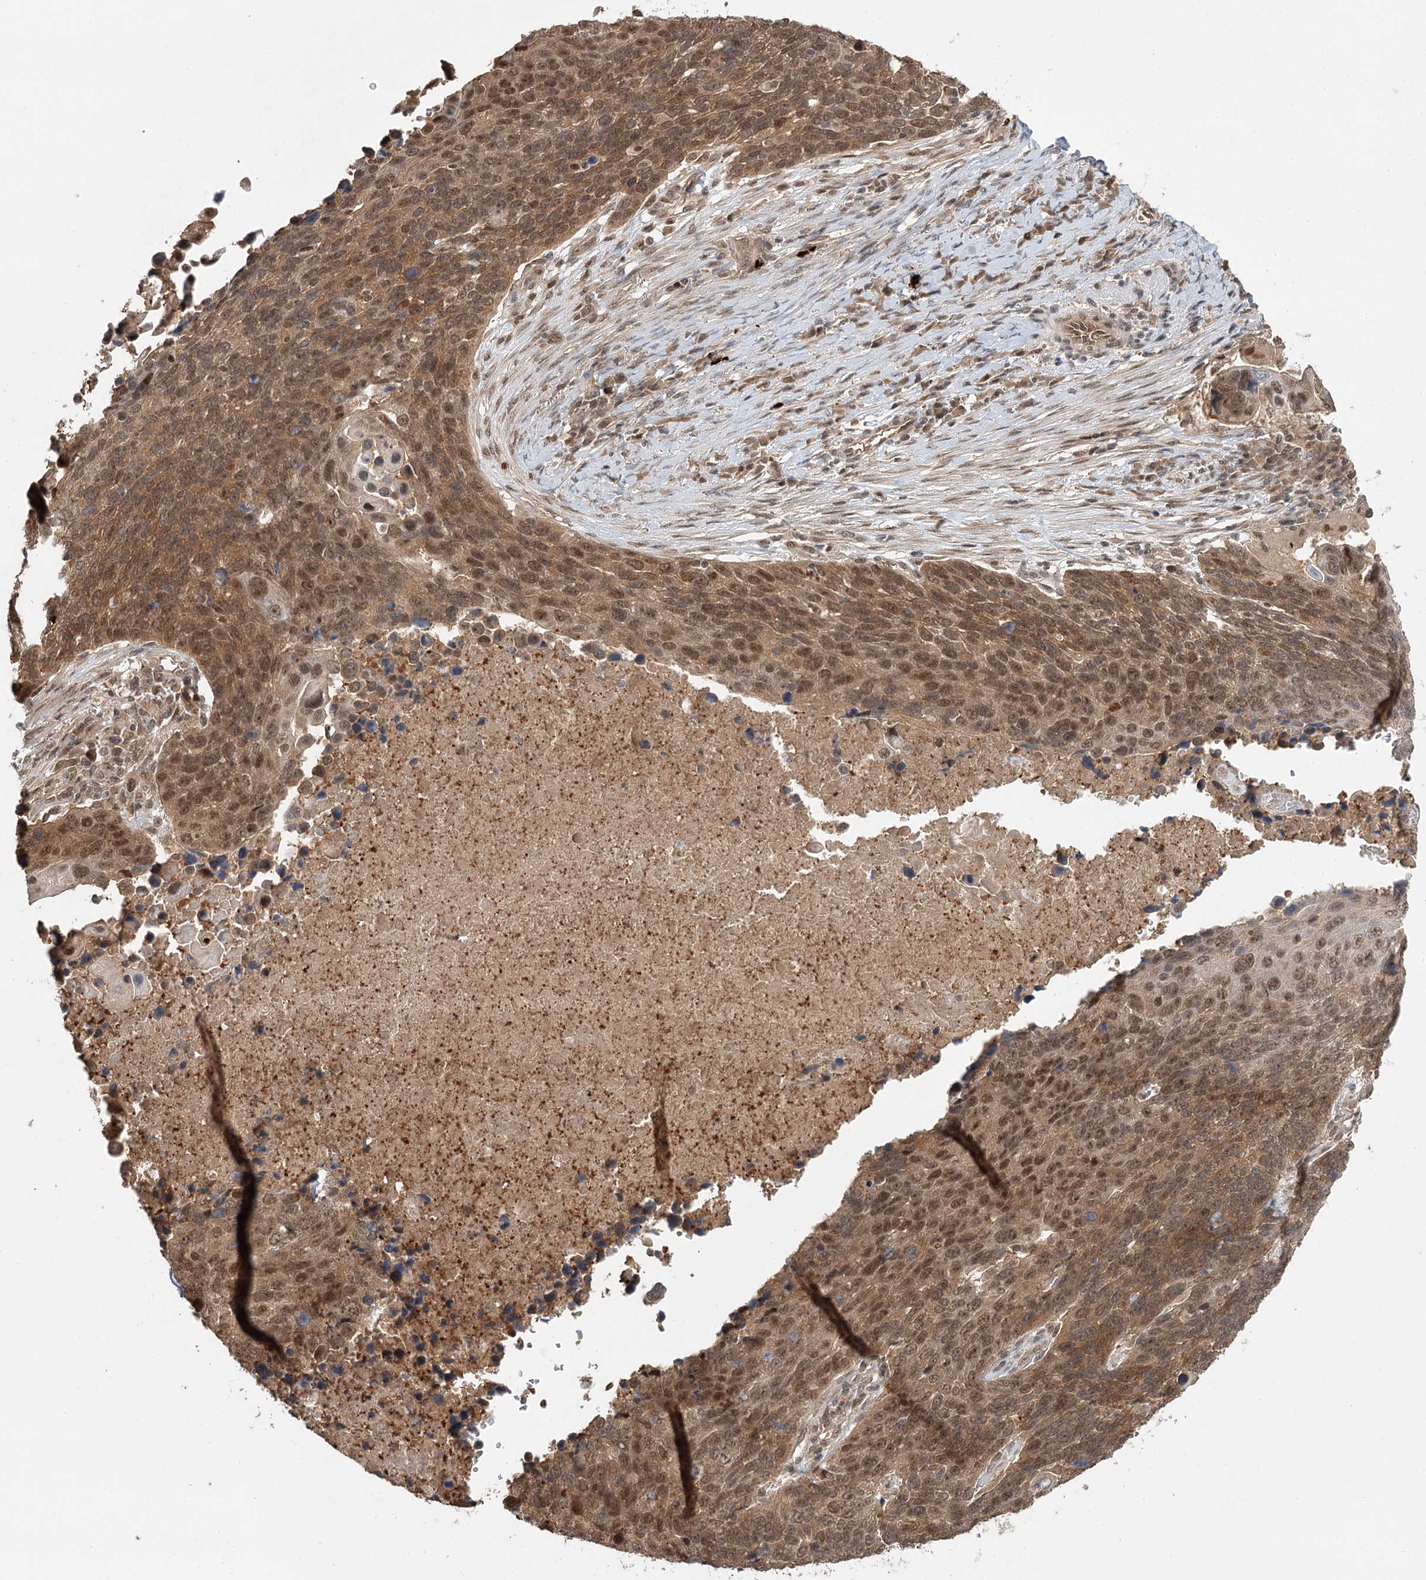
{"staining": {"intensity": "moderate", "quantity": ">75%", "location": "cytoplasmic/membranous,nuclear"}, "tissue": "lung cancer", "cell_type": "Tumor cells", "image_type": "cancer", "snomed": [{"axis": "morphology", "description": "Normal tissue, NOS"}, {"axis": "morphology", "description": "Squamous cell carcinoma, NOS"}, {"axis": "topography", "description": "Lymph node"}, {"axis": "topography", "description": "Lung"}], "caption": "Immunohistochemistry (IHC) (DAB) staining of human squamous cell carcinoma (lung) exhibits moderate cytoplasmic/membranous and nuclear protein staining in about >75% of tumor cells.", "gene": "N6AMT1", "patient": {"sex": "male", "age": 66}}